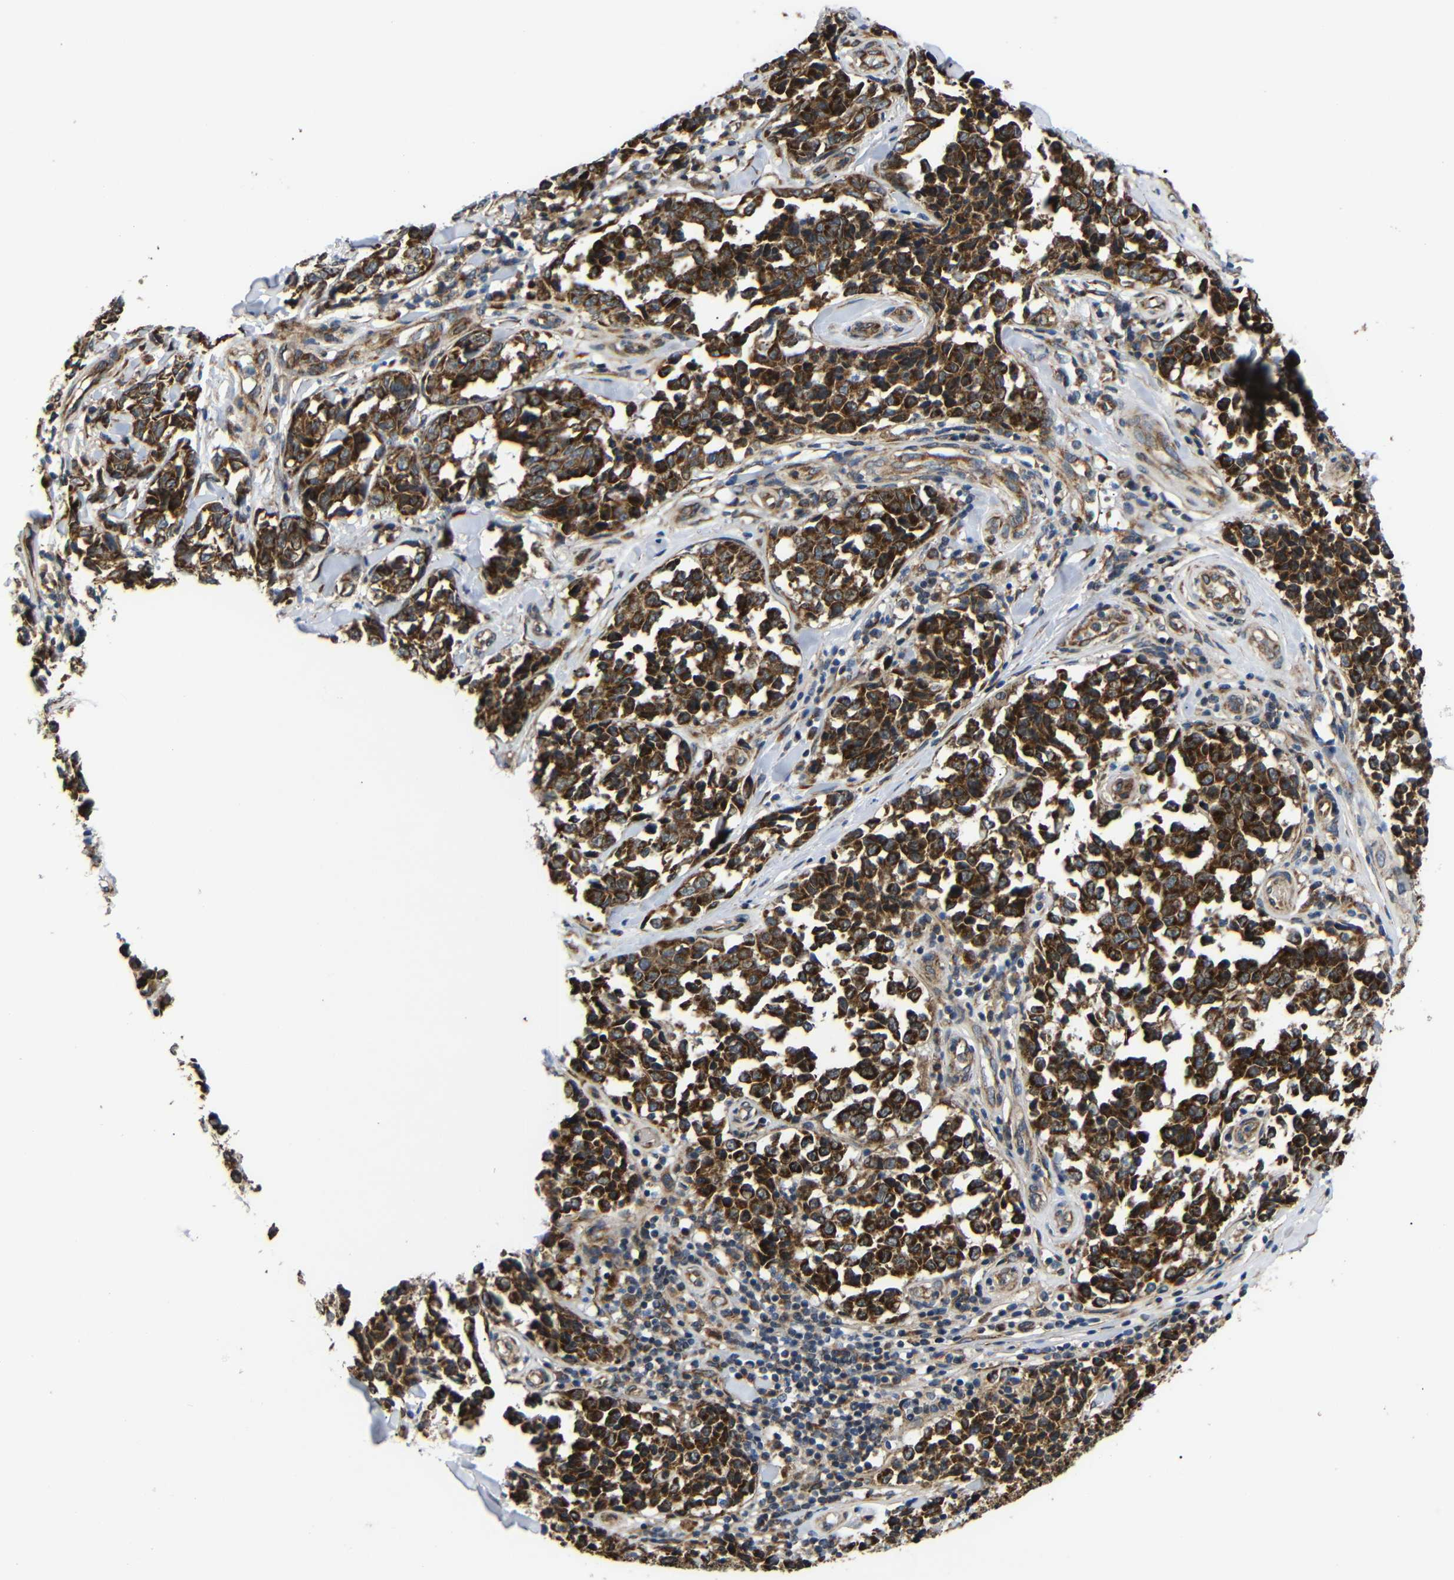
{"staining": {"intensity": "strong", "quantity": ">75%", "location": "cytoplasmic/membranous"}, "tissue": "melanoma", "cell_type": "Tumor cells", "image_type": "cancer", "snomed": [{"axis": "morphology", "description": "Malignant melanoma, NOS"}, {"axis": "topography", "description": "Skin"}], "caption": "Protein staining of melanoma tissue shows strong cytoplasmic/membranous expression in about >75% of tumor cells.", "gene": "KANK4", "patient": {"sex": "female", "age": 64}}